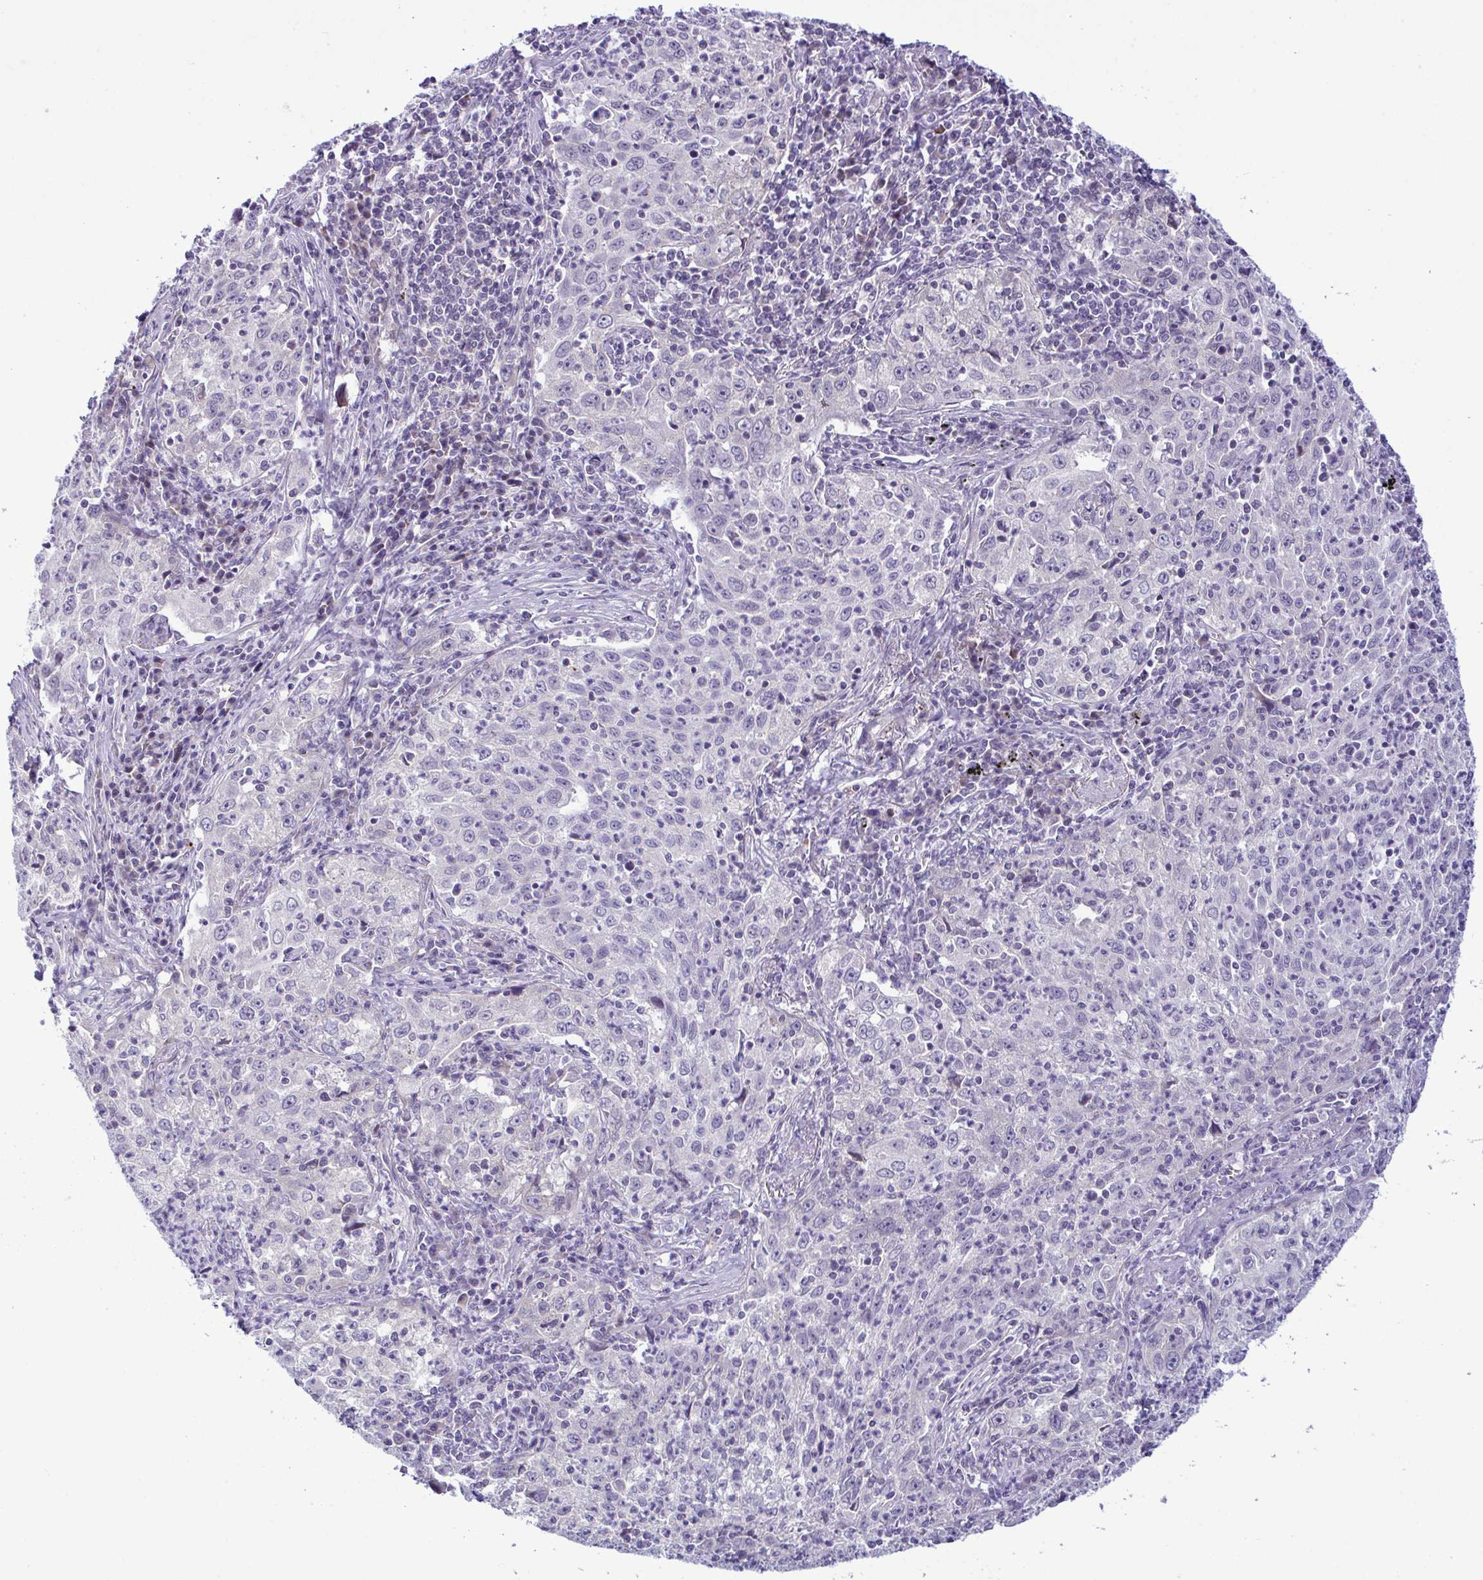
{"staining": {"intensity": "negative", "quantity": "none", "location": "none"}, "tissue": "lung cancer", "cell_type": "Tumor cells", "image_type": "cancer", "snomed": [{"axis": "morphology", "description": "Squamous cell carcinoma, NOS"}, {"axis": "topography", "description": "Lung"}], "caption": "Squamous cell carcinoma (lung) was stained to show a protein in brown. There is no significant expression in tumor cells. Brightfield microscopy of IHC stained with DAB (3,3'-diaminobenzidine) (brown) and hematoxylin (blue), captured at high magnification.", "gene": "SYNPO2L", "patient": {"sex": "male", "age": 71}}